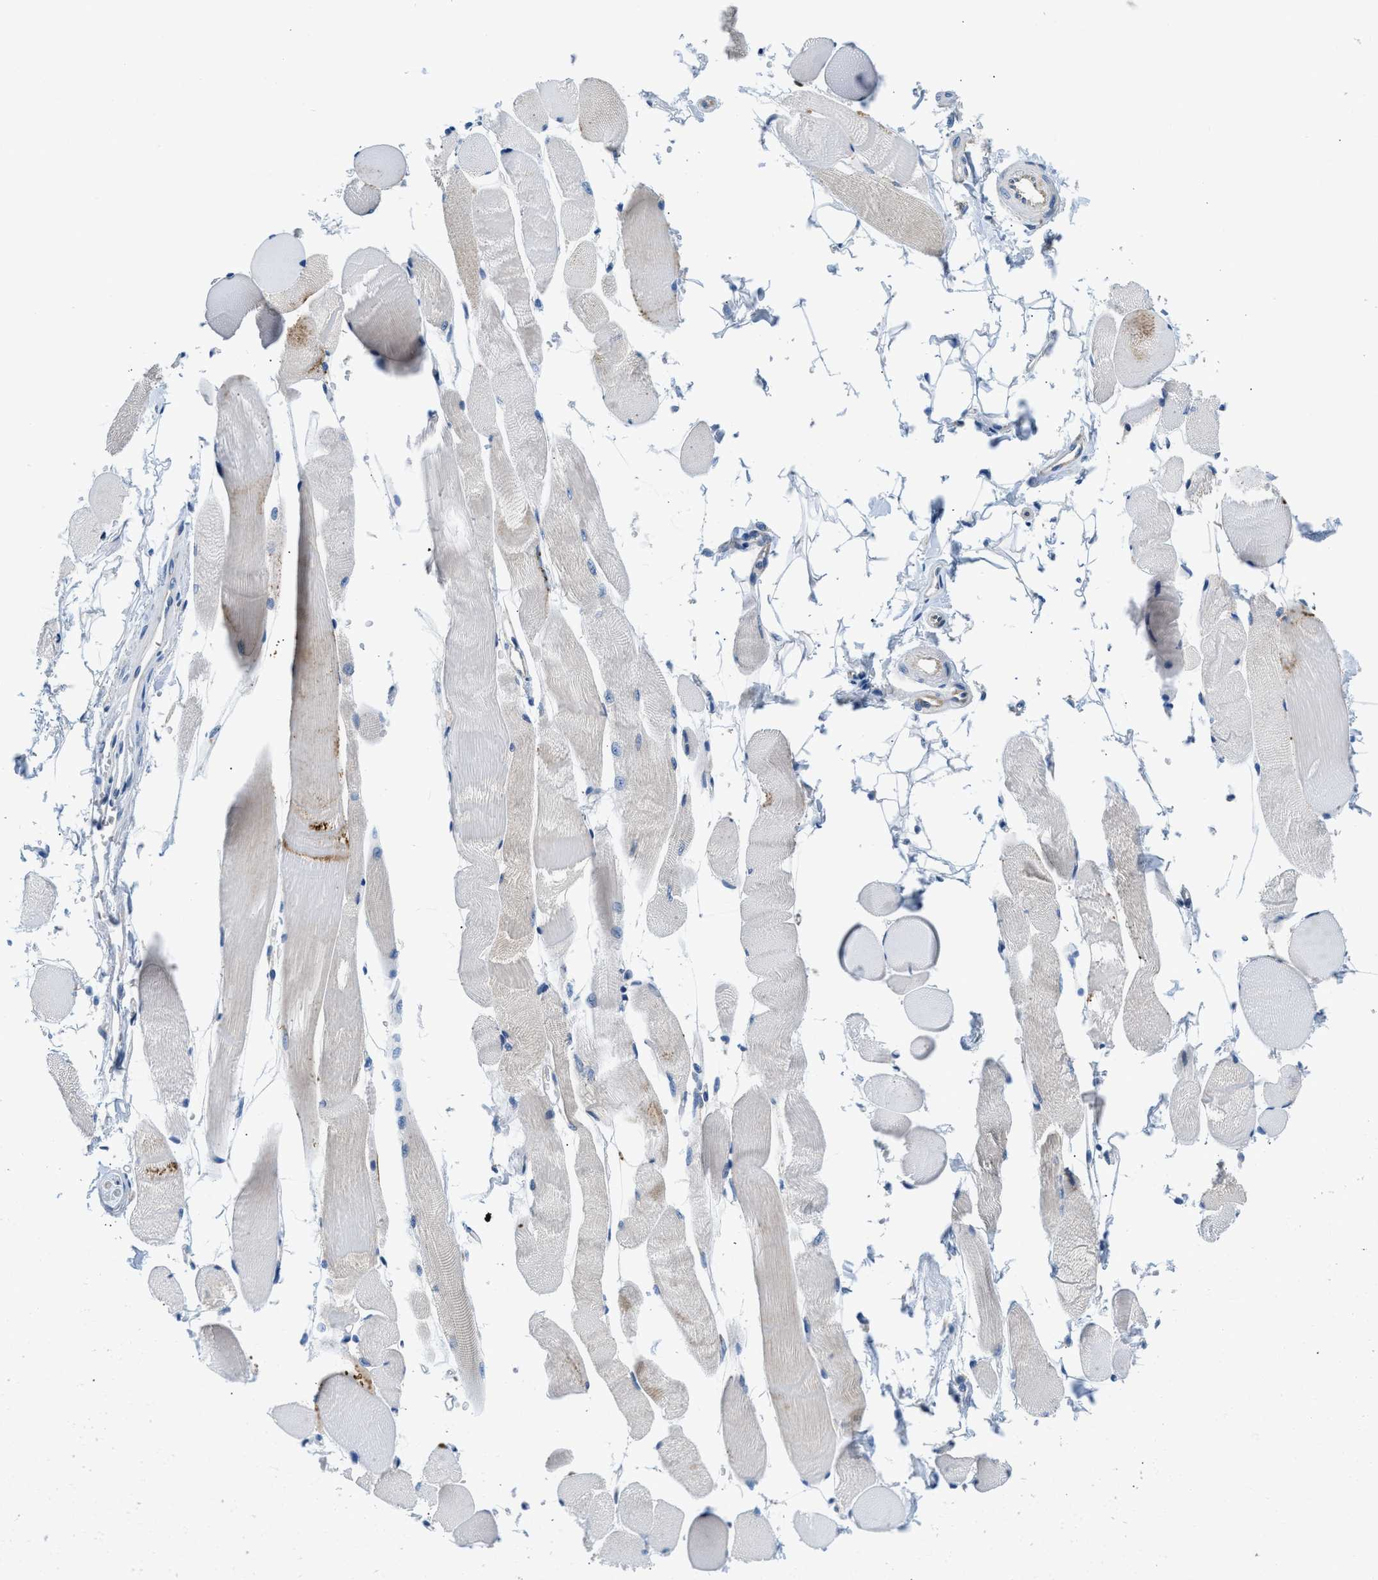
{"staining": {"intensity": "weak", "quantity": "25%-75%", "location": "cytoplasmic/membranous"}, "tissue": "skeletal muscle", "cell_type": "Myocytes", "image_type": "normal", "snomed": [{"axis": "morphology", "description": "Normal tissue, NOS"}, {"axis": "topography", "description": "Skeletal muscle"}, {"axis": "topography", "description": "Peripheral nerve tissue"}], "caption": "Protein analysis of normal skeletal muscle shows weak cytoplasmic/membranous expression in about 25%-75% of myocytes.", "gene": "BNC2", "patient": {"sex": "female", "age": 84}}